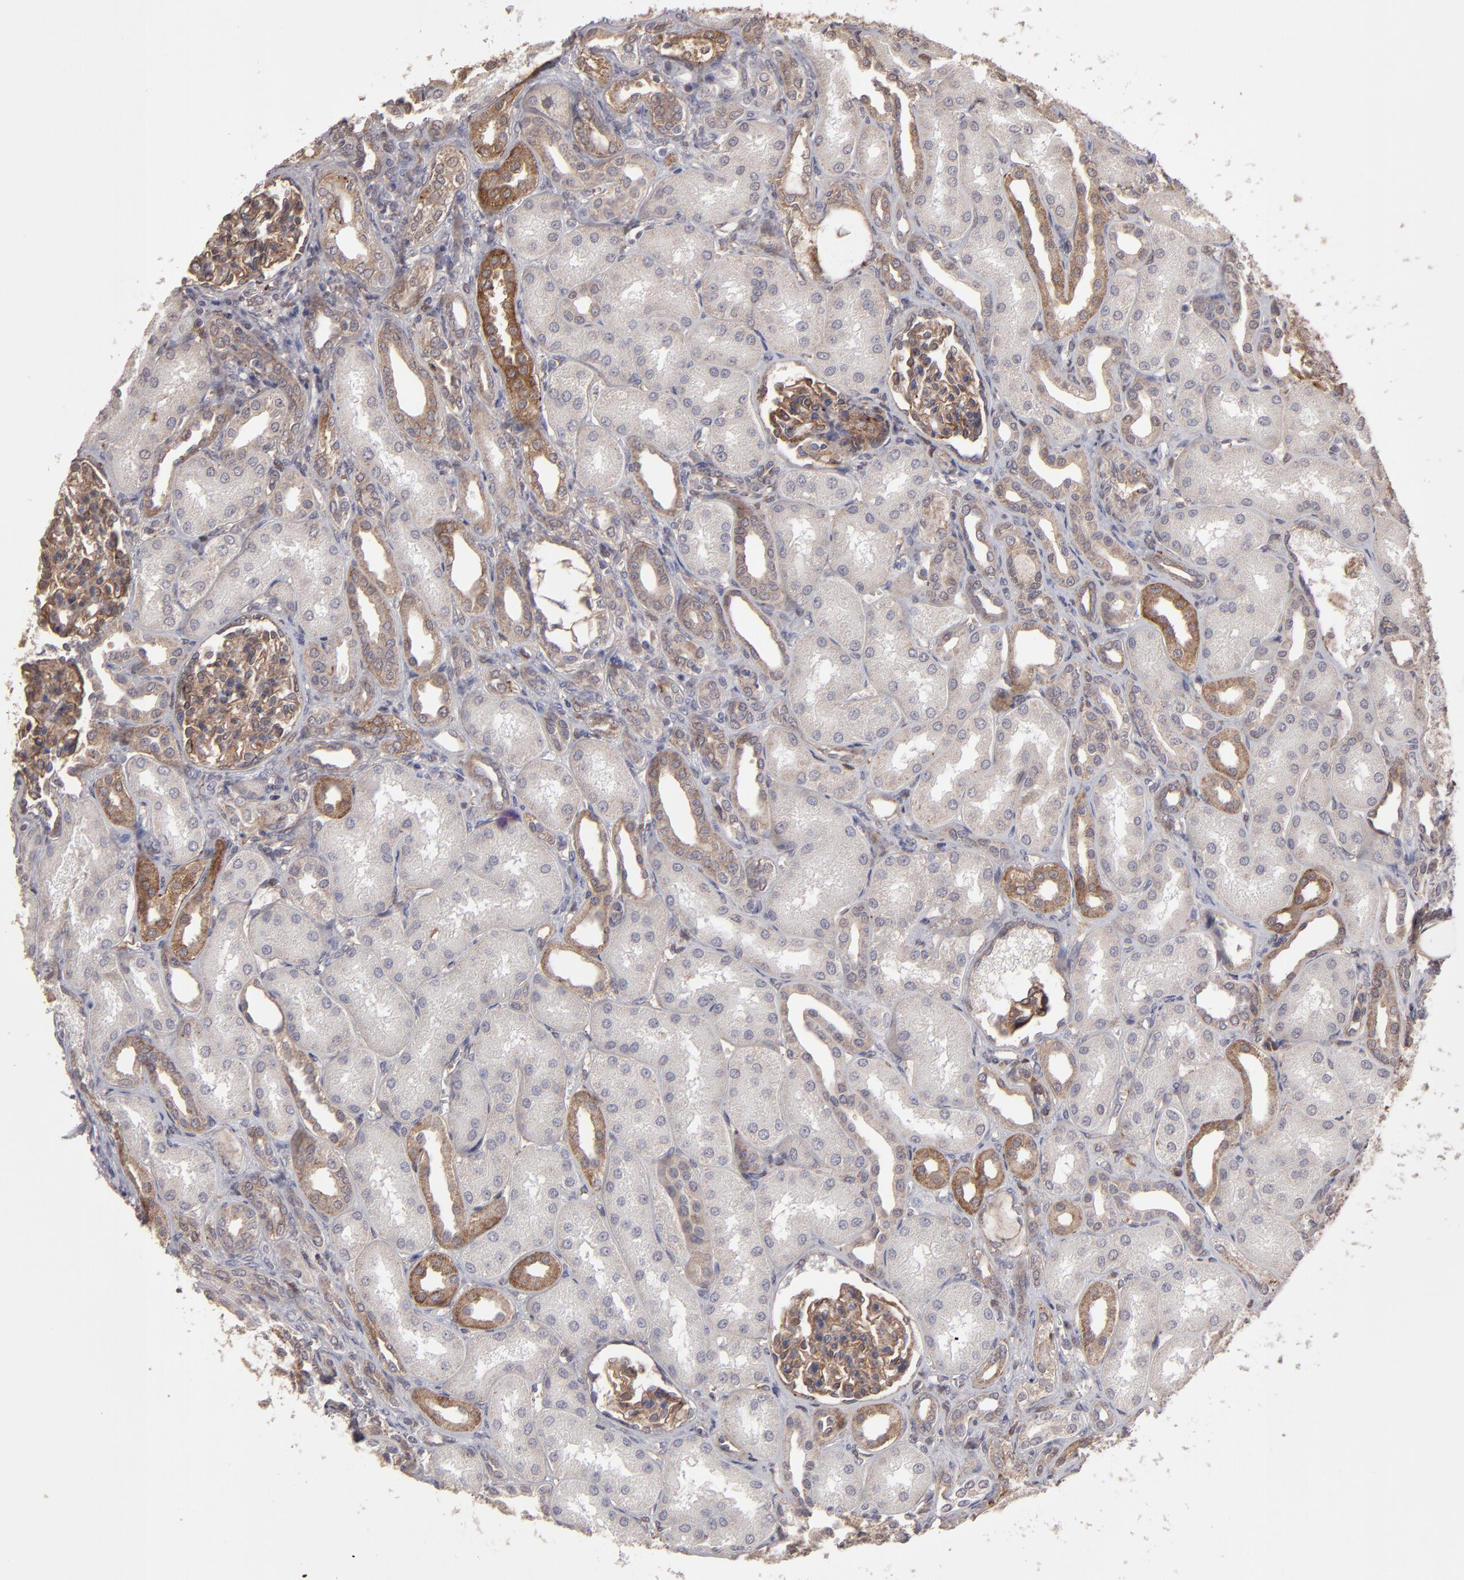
{"staining": {"intensity": "strong", "quantity": ">75%", "location": "cytoplasmic/membranous"}, "tissue": "kidney", "cell_type": "Cells in glomeruli", "image_type": "normal", "snomed": [{"axis": "morphology", "description": "Normal tissue, NOS"}, {"axis": "topography", "description": "Kidney"}], "caption": "Strong cytoplasmic/membranous staining for a protein is present in approximately >75% of cells in glomeruli of benign kidney using immunohistochemistry.", "gene": "ITGB5", "patient": {"sex": "male", "age": 7}}